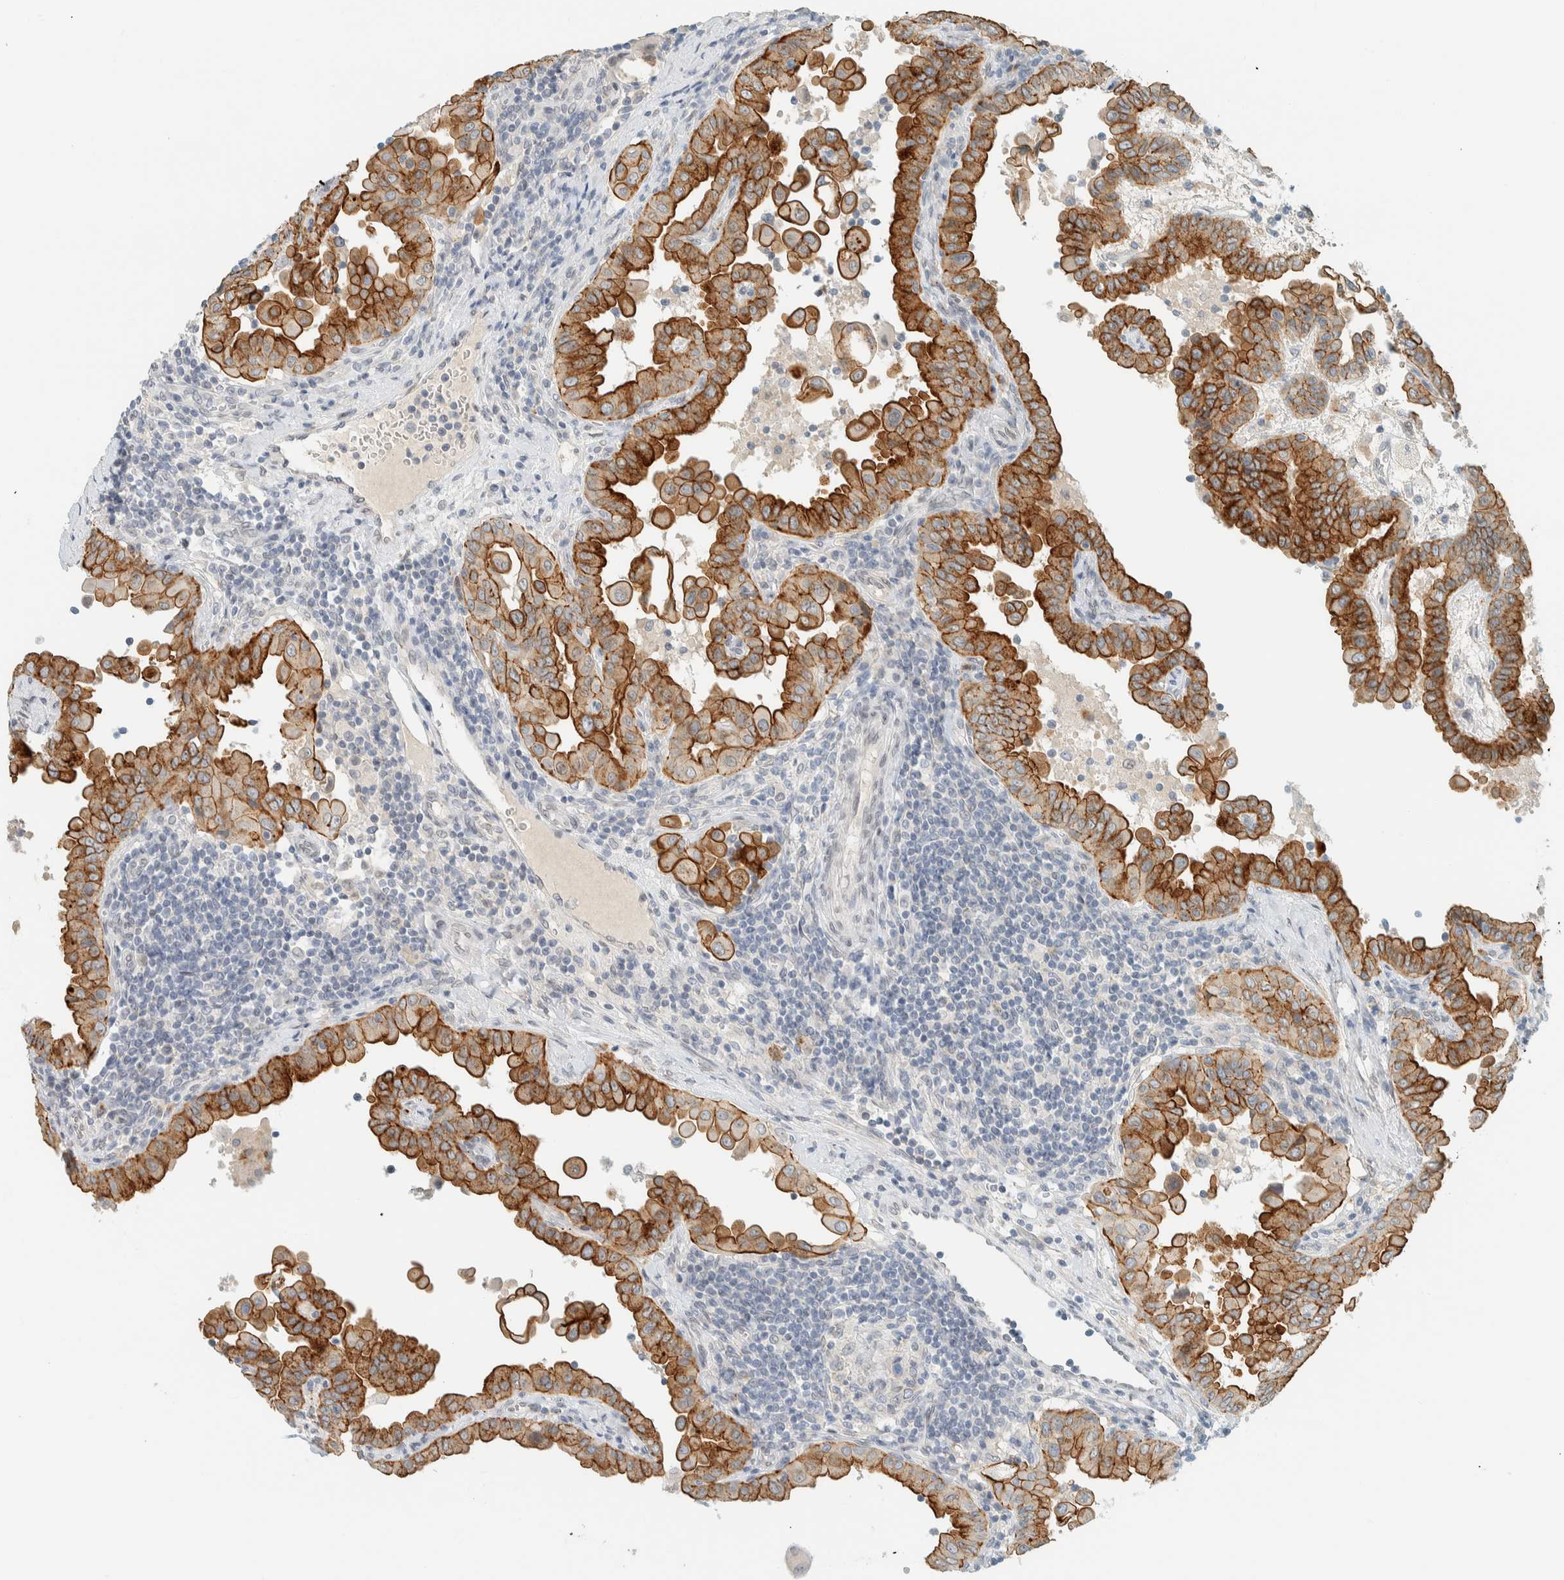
{"staining": {"intensity": "strong", "quantity": ">75%", "location": "cytoplasmic/membranous"}, "tissue": "thyroid cancer", "cell_type": "Tumor cells", "image_type": "cancer", "snomed": [{"axis": "morphology", "description": "Papillary adenocarcinoma, NOS"}, {"axis": "topography", "description": "Thyroid gland"}], "caption": "Papillary adenocarcinoma (thyroid) stained with immunohistochemistry shows strong cytoplasmic/membranous positivity in about >75% of tumor cells. (IHC, brightfield microscopy, high magnification).", "gene": "C1QTNF12", "patient": {"sex": "male", "age": 33}}